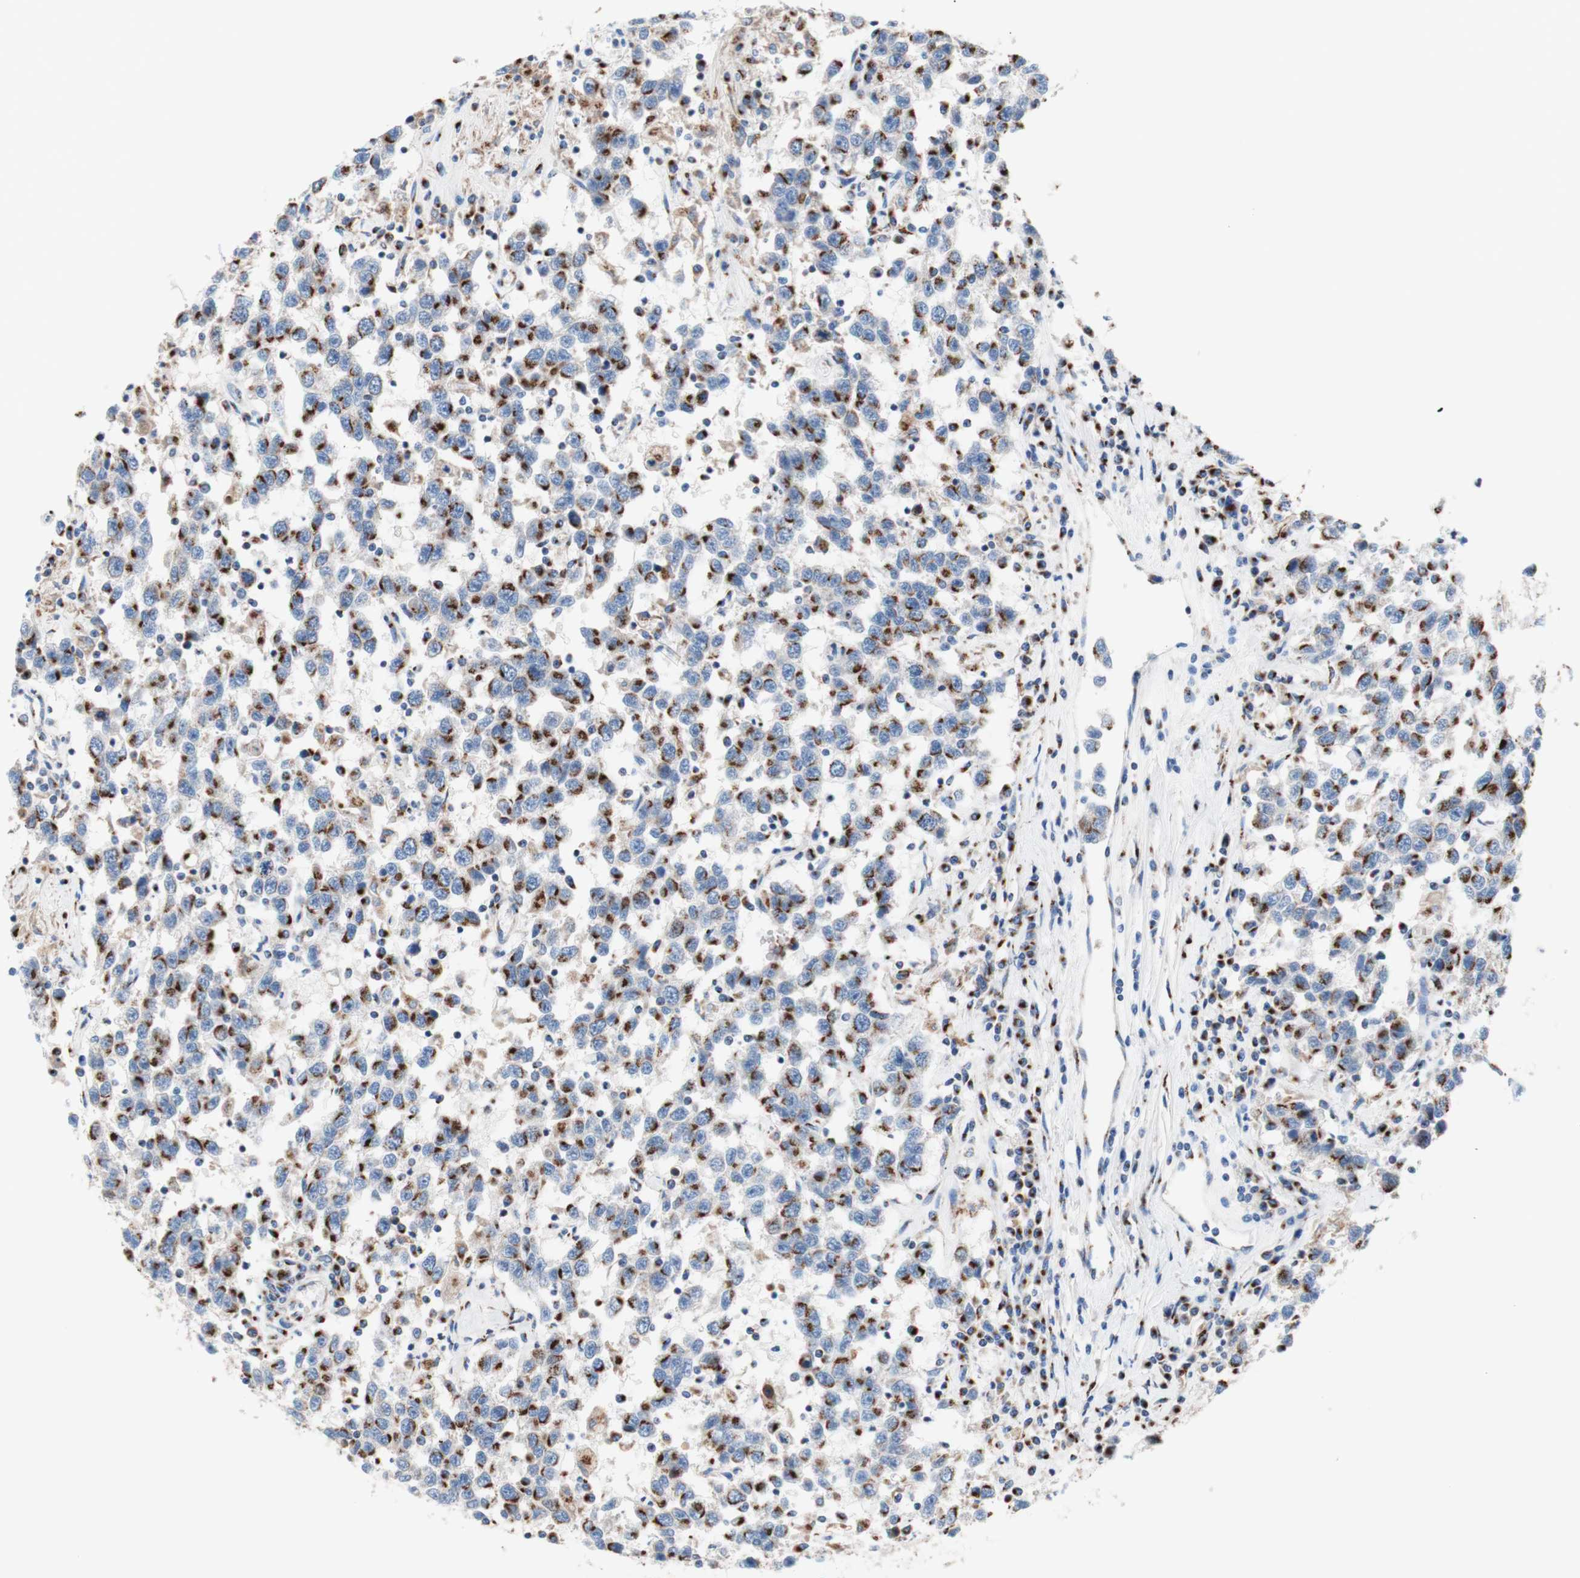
{"staining": {"intensity": "moderate", "quantity": "25%-75%", "location": "cytoplasmic/membranous"}, "tissue": "testis cancer", "cell_type": "Tumor cells", "image_type": "cancer", "snomed": [{"axis": "morphology", "description": "Seminoma, NOS"}, {"axis": "topography", "description": "Testis"}], "caption": "High-power microscopy captured an immunohistochemistry (IHC) image of testis seminoma, revealing moderate cytoplasmic/membranous positivity in approximately 25%-75% of tumor cells.", "gene": "GALNT2", "patient": {"sex": "male", "age": 41}}